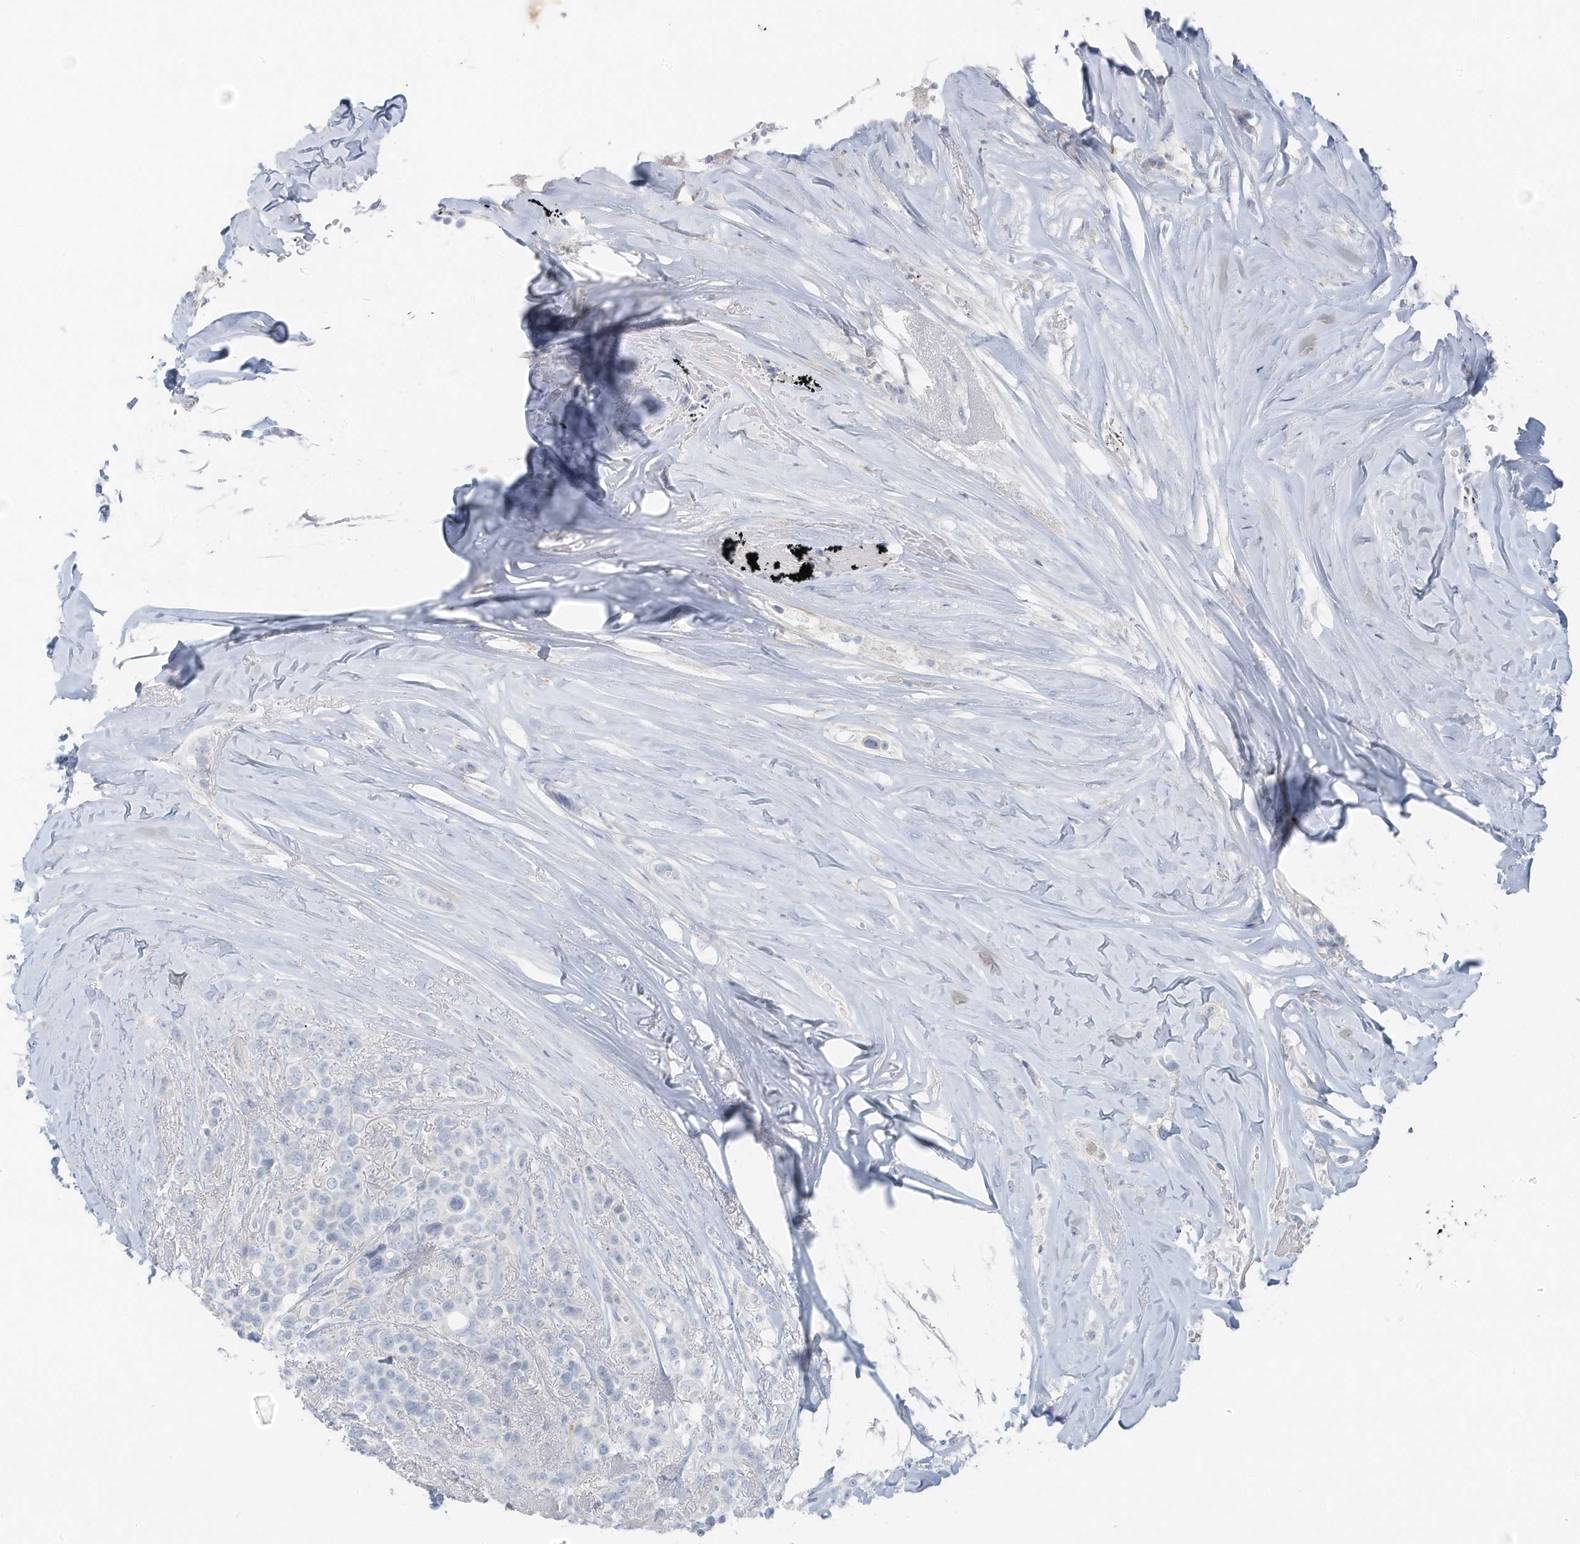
{"staining": {"intensity": "negative", "quantity": "none", "location": "none"}, "tissue": "breast cancer", "cell_type": "Tumor cells", "image_type": "cancer", "snomed": [{"axis": "morphology", "description": "Lobular carcinoma"}, {"axis": "topography", "description": "Breast"}], "caption": "Tumor cells are negative for brown protein staining in breast cancer. Nuclei are stained in blue.", "gene": "SLC25A43", "patient": {"sex": "female", "age": 51}}